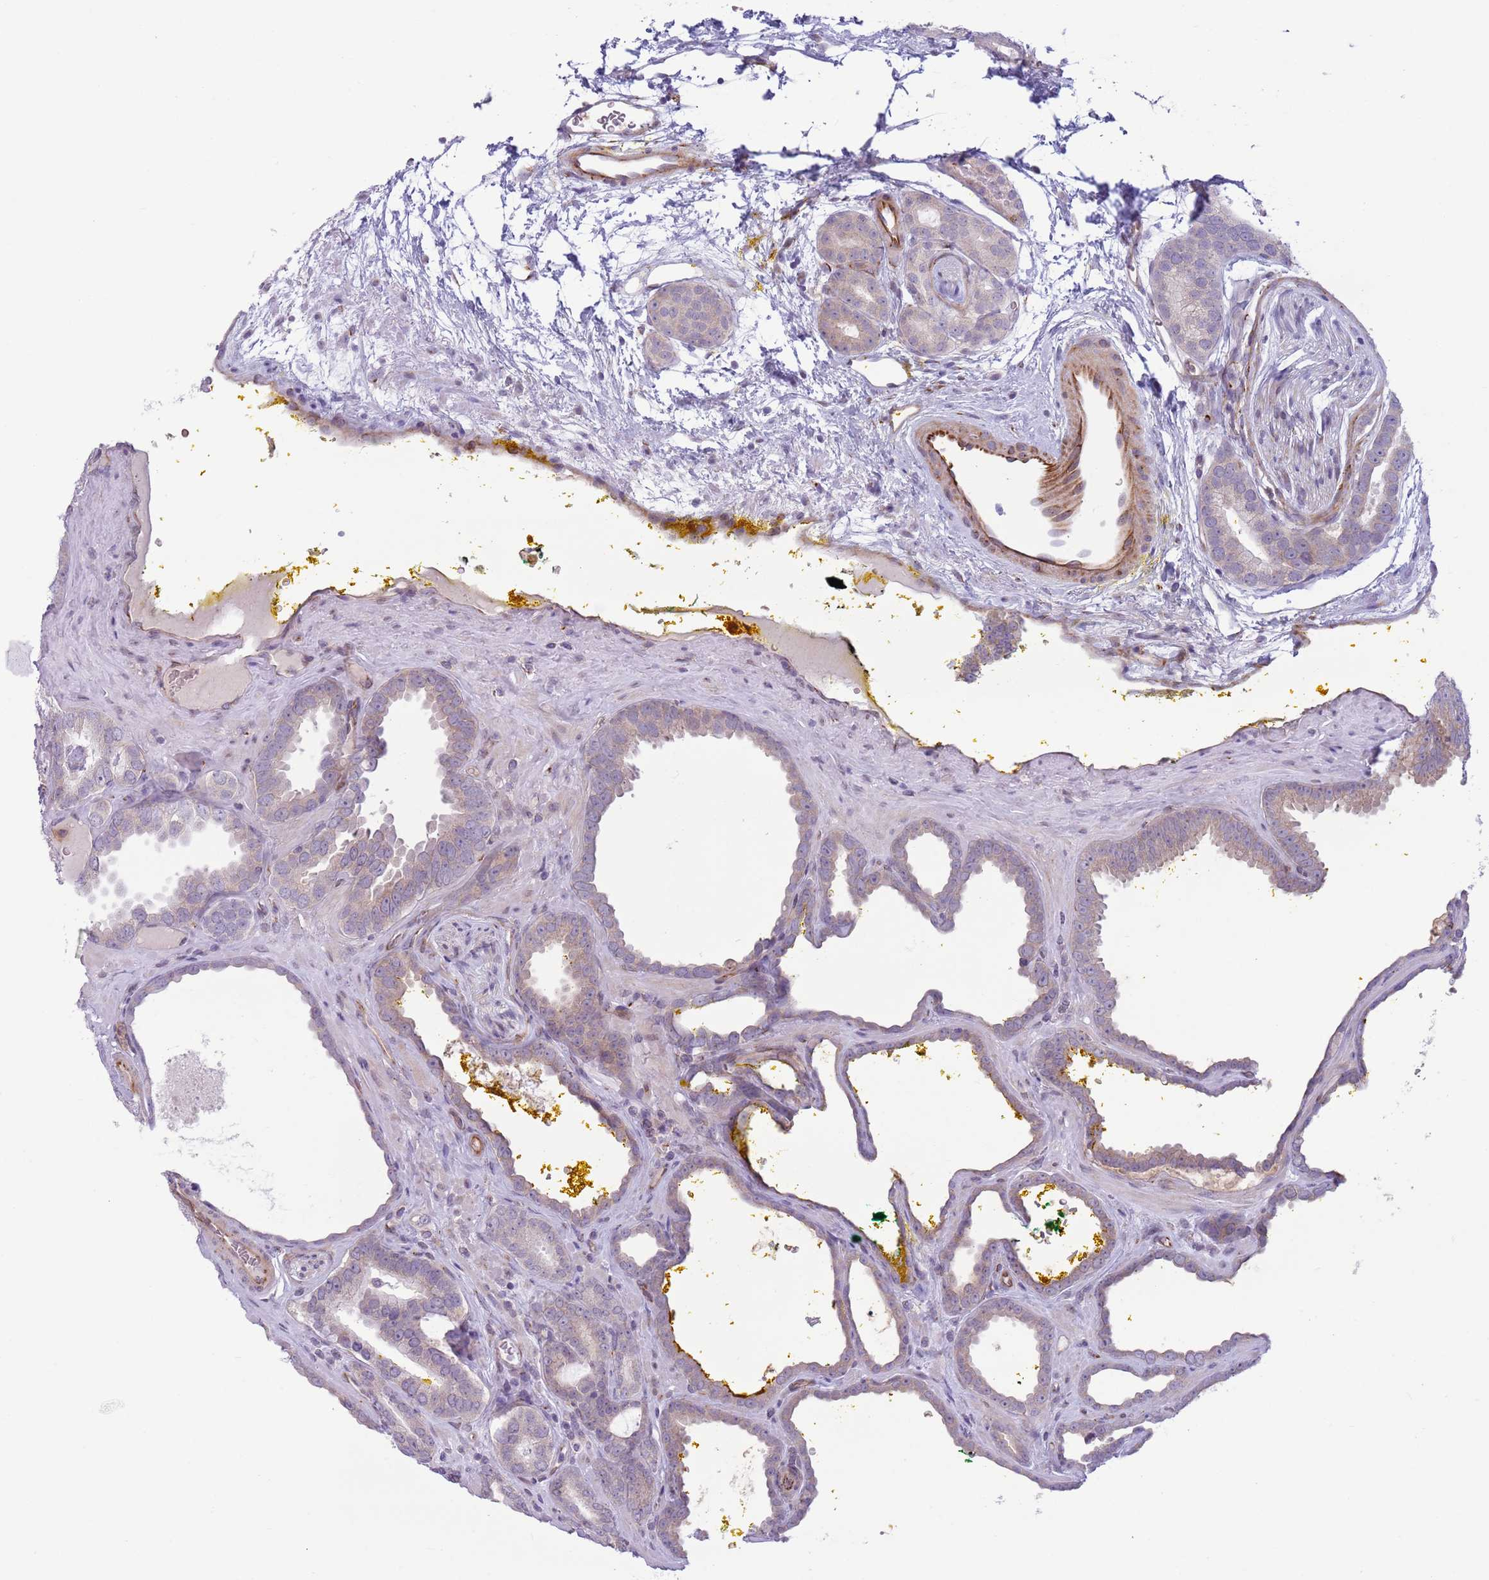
{"staining": {"intensity": "weak", "quantity": "<25%", "location": "cytoplasmic/membranous"}, "tissue": "prostate cancer", "cell_type": "Tumor cells", "image_type": "cancer", "snomed": [{"axis": "morphology", "description": "Adenocarcinoma, High grade"}, {"axis": "topography", "description": "Prostate"}], "caption": "This micrograph is of prostate cancer (adenocarcinoma (high-grade)) stained with immunohistochemistry to label a protein in brown with the nuclei are counter-stained blue. There is no staining in tumor cells.", "gene": "C20orf96", "patient": {"sex": "male", "age": 72}}